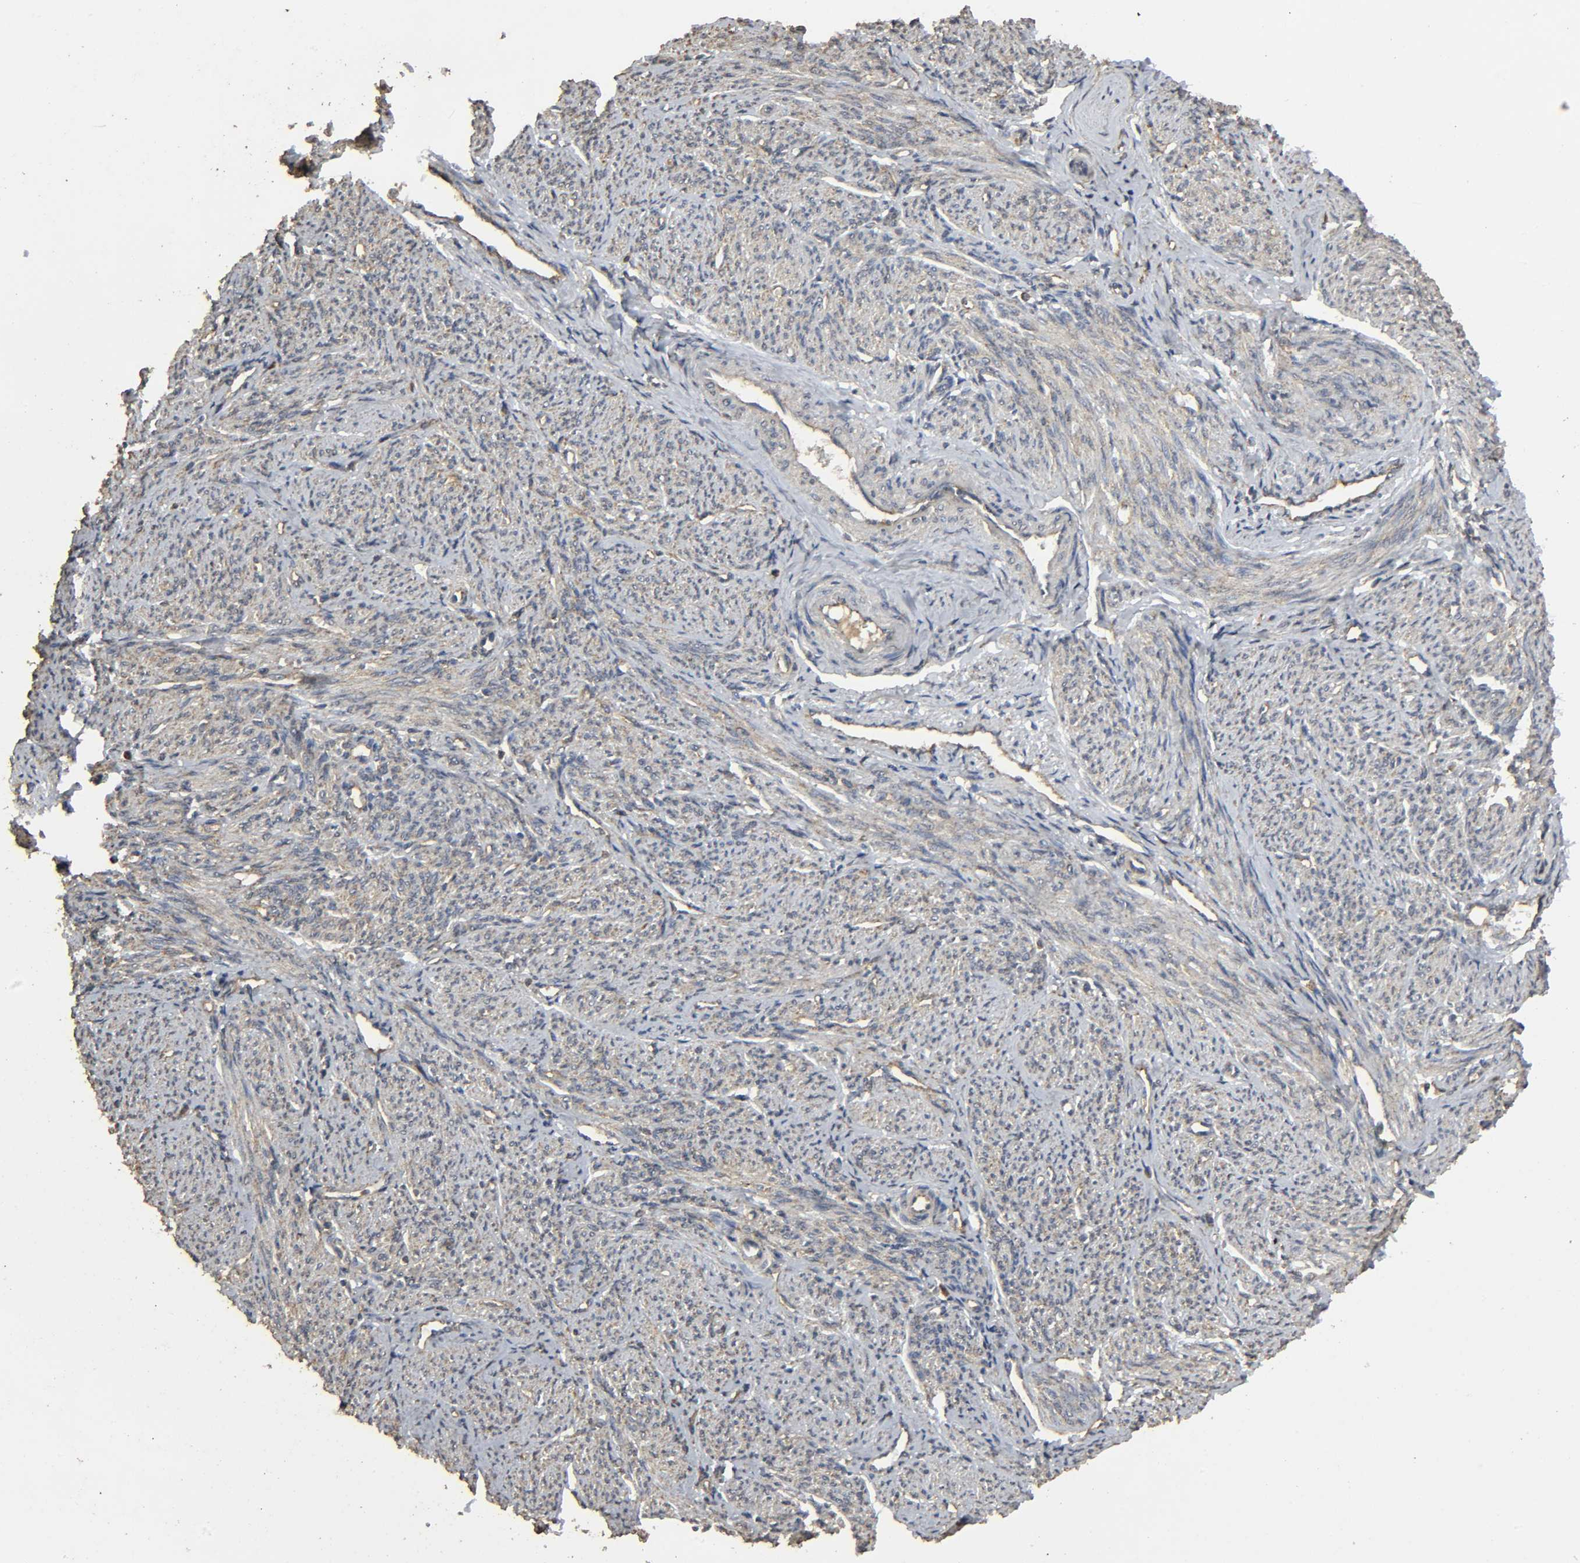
{"staining": {"intensity": "weak", "quantity": ">75%", "location": "cytoplasmic/membranous"}, "tissue": "smooth muscle", "cell_type": "Smooth muscle cells", "image_type": "normal", "snomed": [{"axis": "morphology", "description": "Normal tissue, NOS"}, {"axis": "topography", "description": "Smooth muscle"}], "caption": "A photomicrograph showing weak cytoplasmic/membranous expression in about >75% of smooth muscle cells in normal smooth muscle, as visualized by brown immunohistochemical staining.", "gene": "DDX6", "patient": {"sex": "female", "age": 65}}